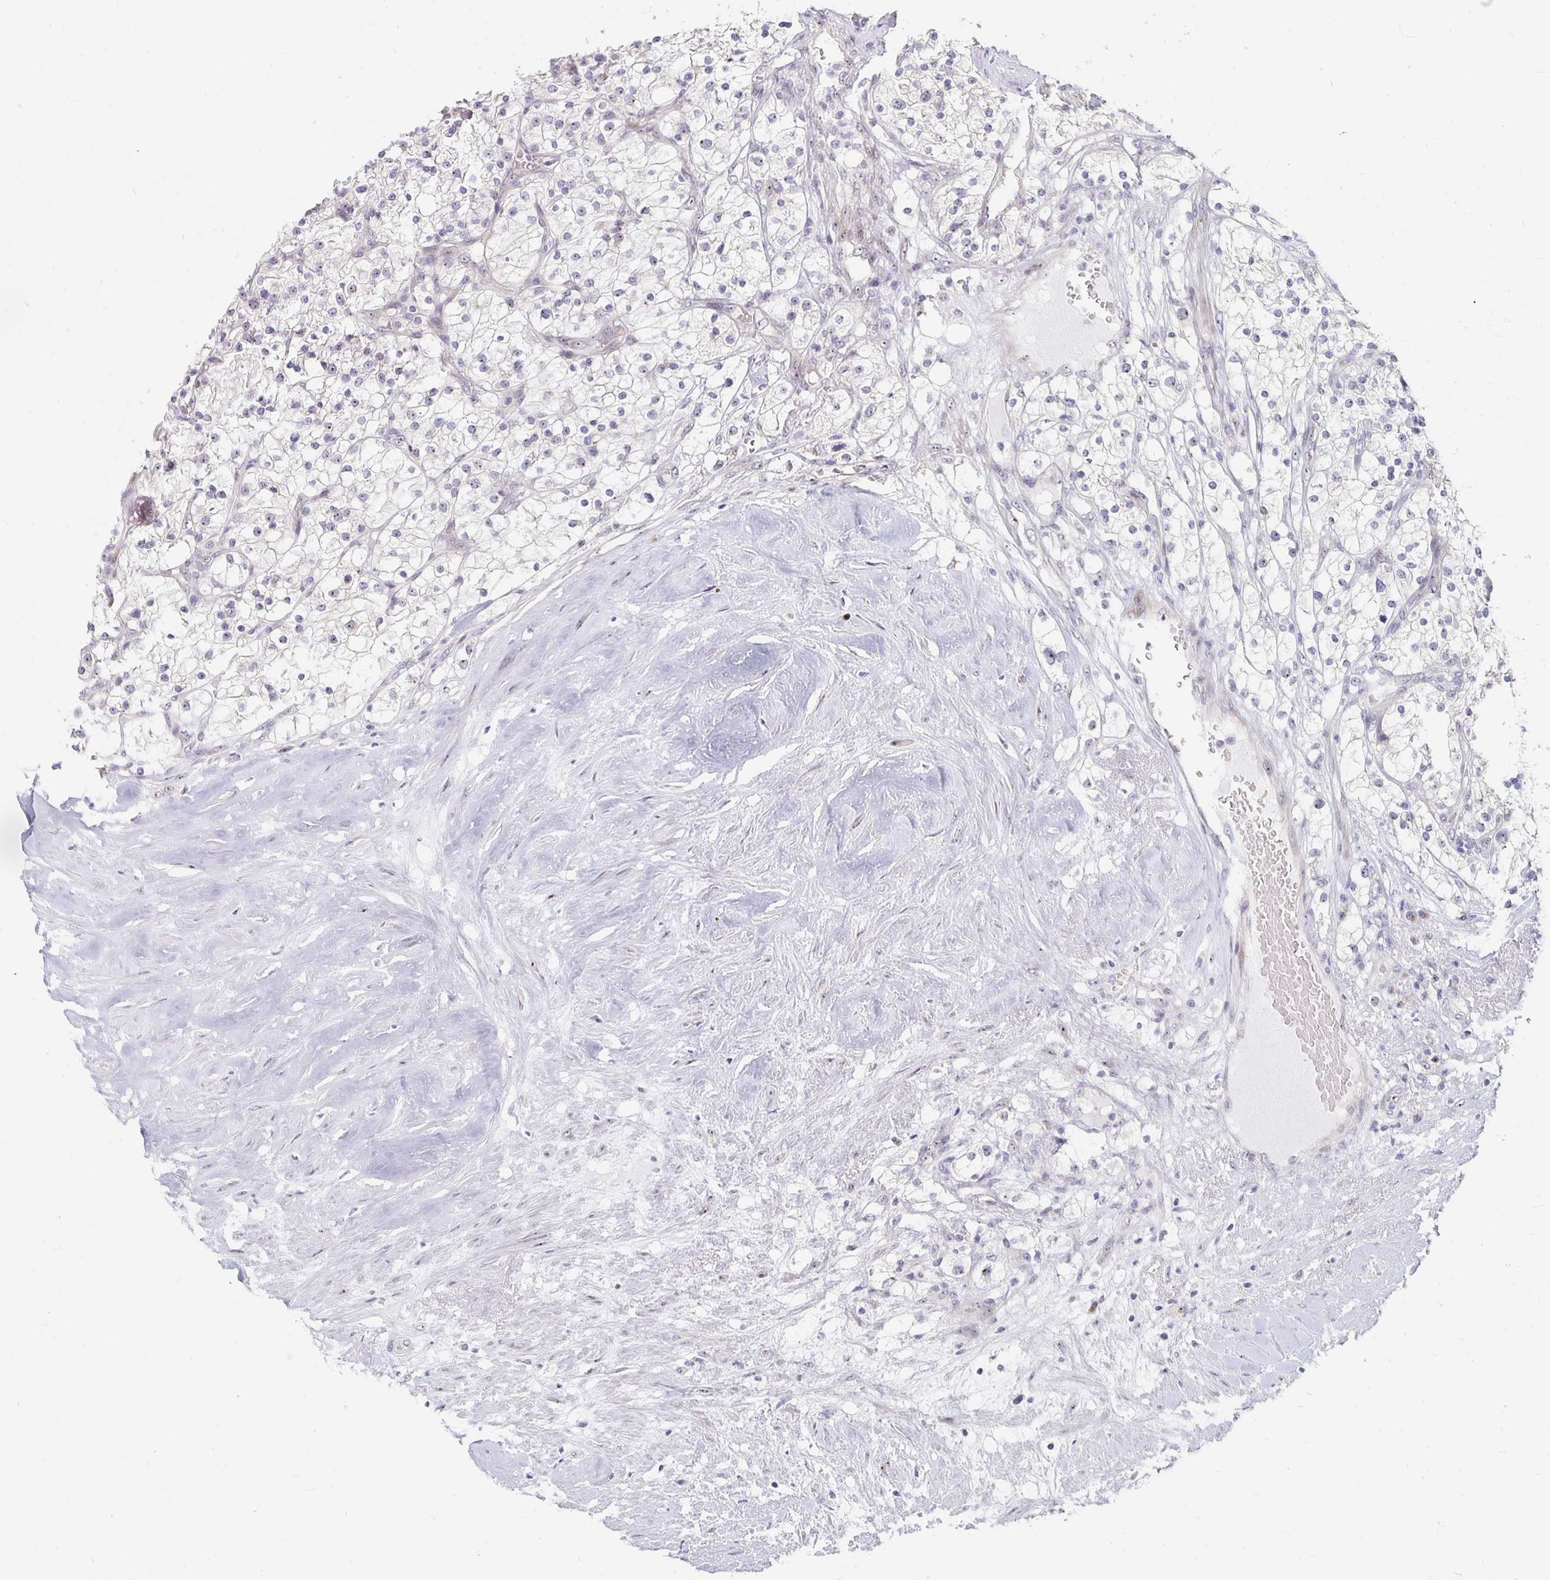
{"staining": {"intensity": "weak", "quantity": "<25%", "location": "nuclear"}, "tissue": "renal cancer", "cell_type": "Tumor cells", "image_type": "cancer", "snomed": [{"axis": "morphology", "description": "Adenocarcinoma, NOS"}, {"axis": "topography", "description": "Kidney"}], "caption": "IHC photomicrograph of neoplastic tissue: human renal adenocarcinoma stained with DAB exhibits no significant protein positivity in tumor cells. Nuclei are stained in blue.", "gene": "NUP85", "patient": {"sex": "male", "age": 80}}